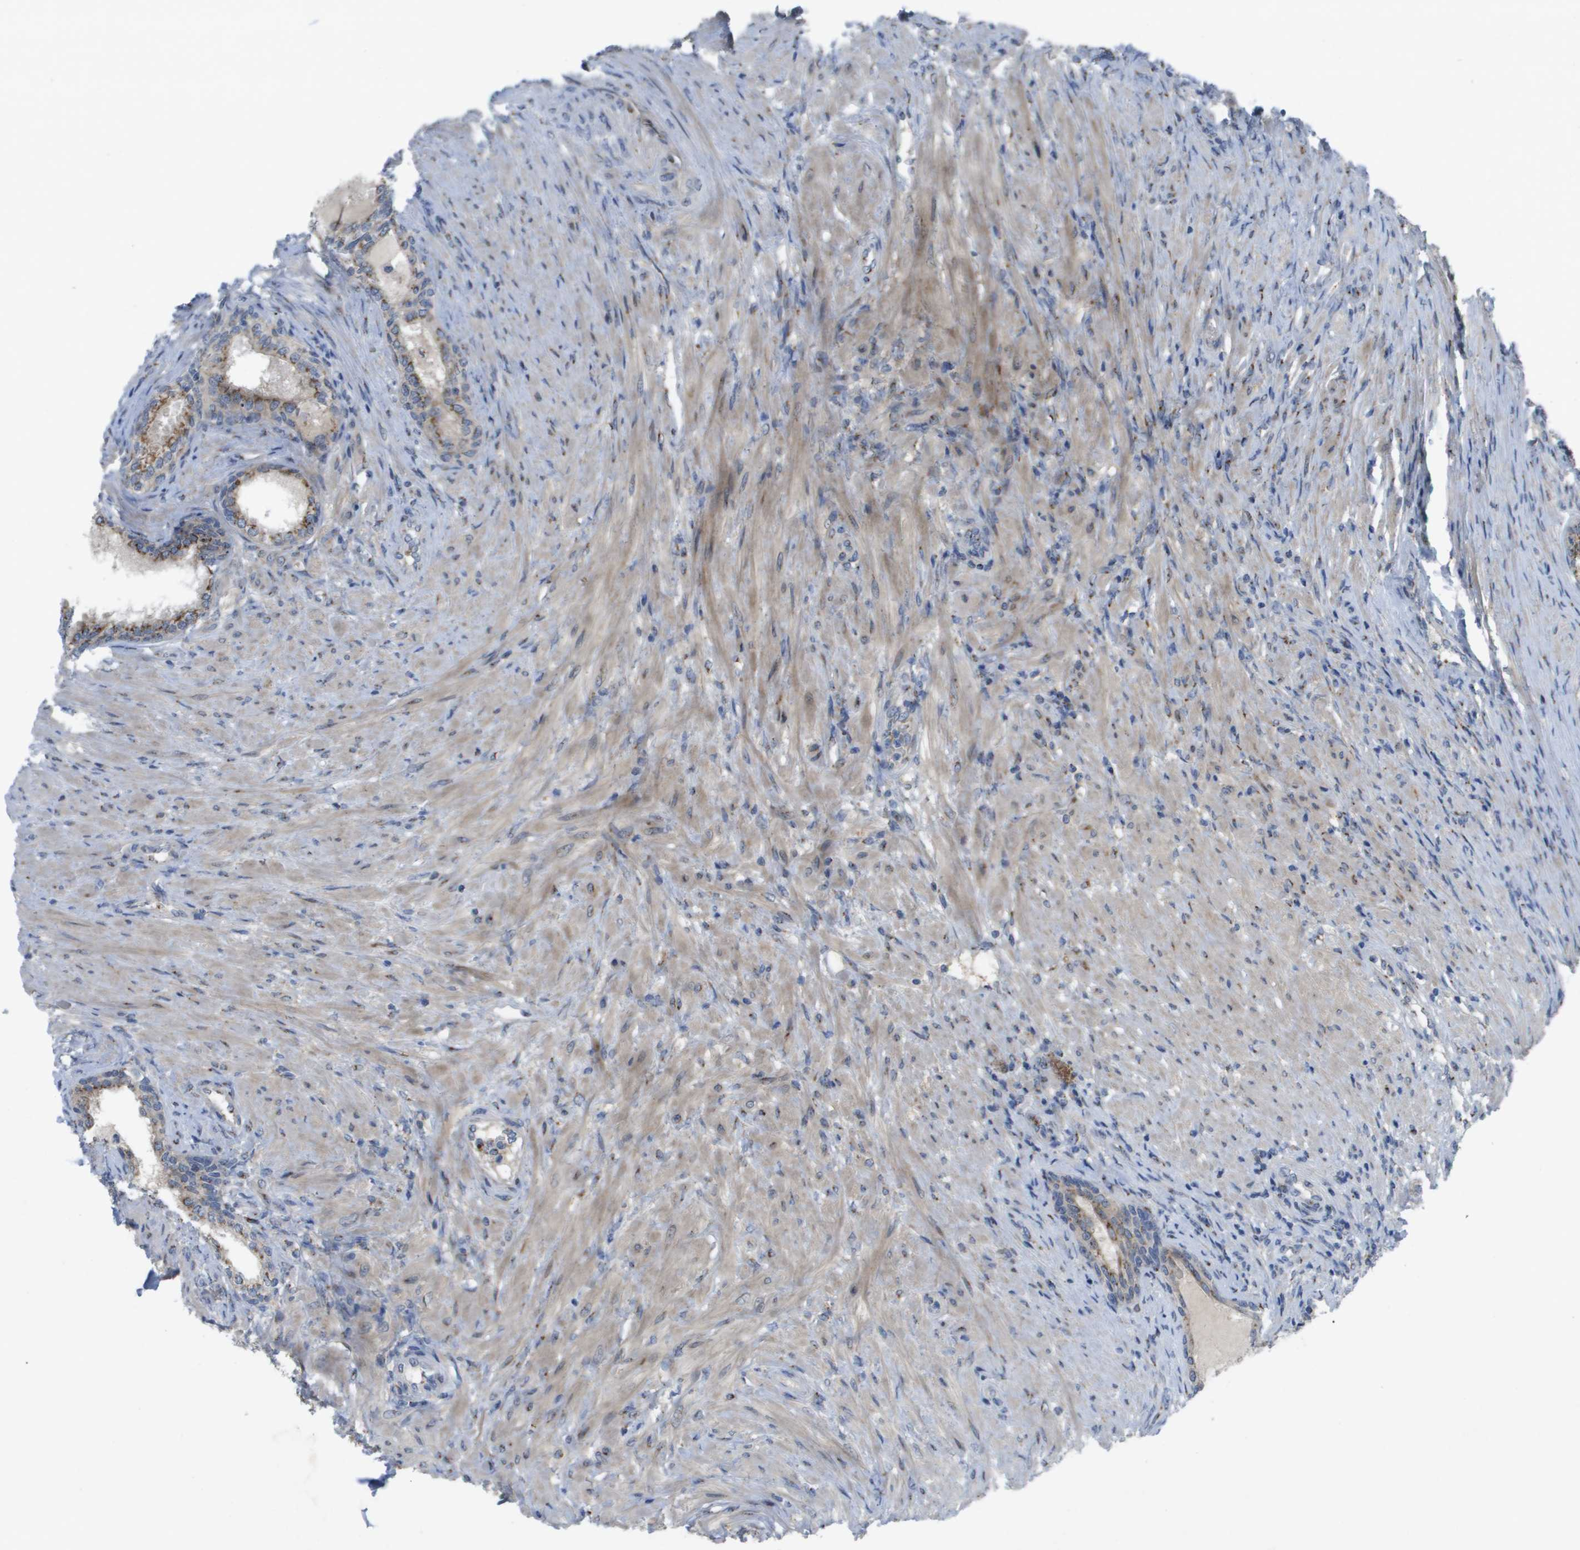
{"staining": {"intensity": "moderate", "quantity": ">75%", "location": "cytoplasmic/membranous"}, "tissue": "prostate", "cell_type": "Glandular cells", "image_type": "normal", "snomed": [{"axis": "morphology", "description": "Normal tissue, NOS"}, {"axis": "topography", "description": "Prostate"}], "caption": "Brown immunohistochemical staining in benign human prostate shows moderate cytoplasmic/membranous staining in approximately >75% of glandular cells.", "gene": "QSOX2", "patient": {"sex": "male", "age": 76}}